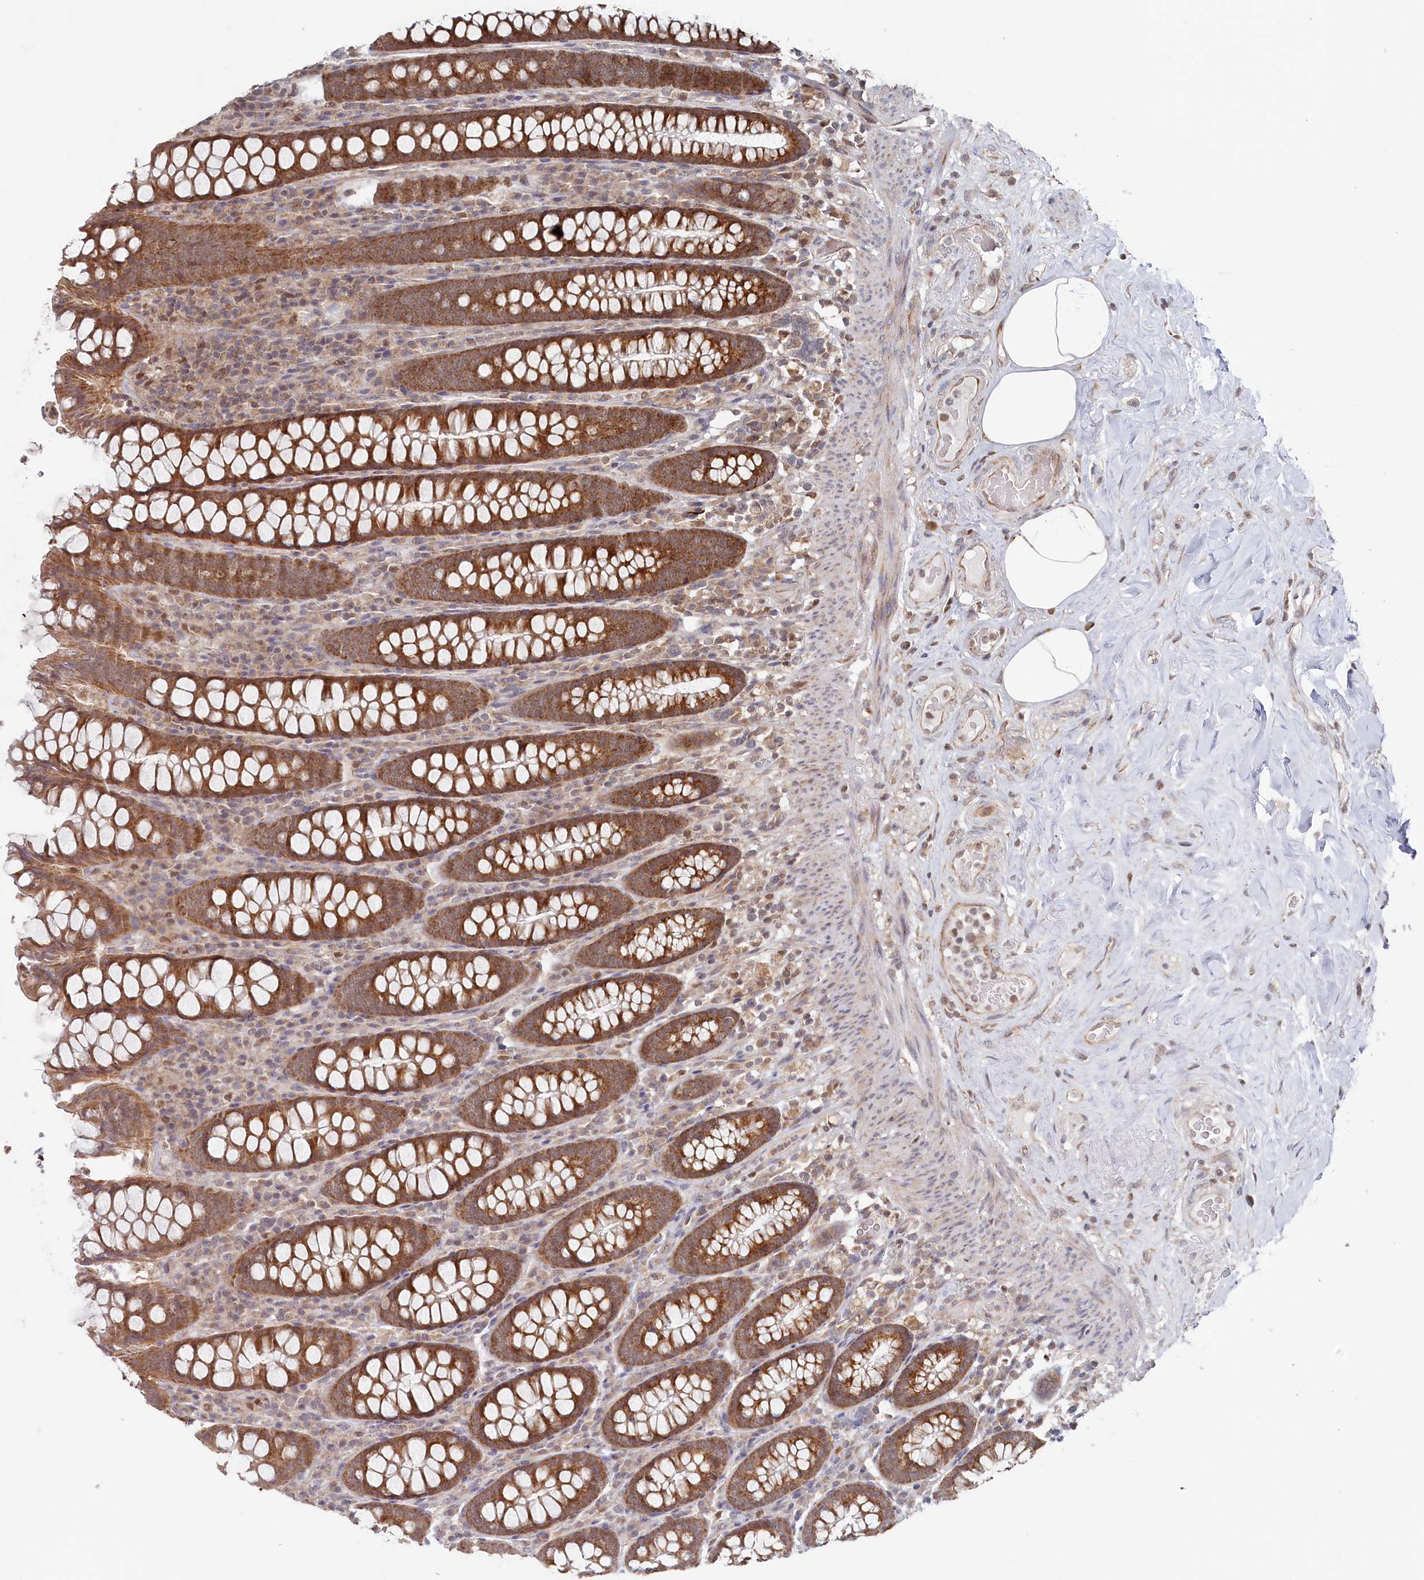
{"staining": {"intensity": "weak", "quantity": ">75%", "location": "cytoplasmic/membranous"}, "tissue": "colon", "cell_type": "Endothelial cells", "image_type": "normal", "snomed": [{"axis": "morphology", "description": "Normal tissue, NOS"}, {"axis": "topography", "description": "Colon"}], "caption": "A brown stain shows weak cytoplasmic/membranous expression of a protein in endothelial cells of normal colon.", "gene": "WAPL", "patient": {"sex": "female", "age": 79}}